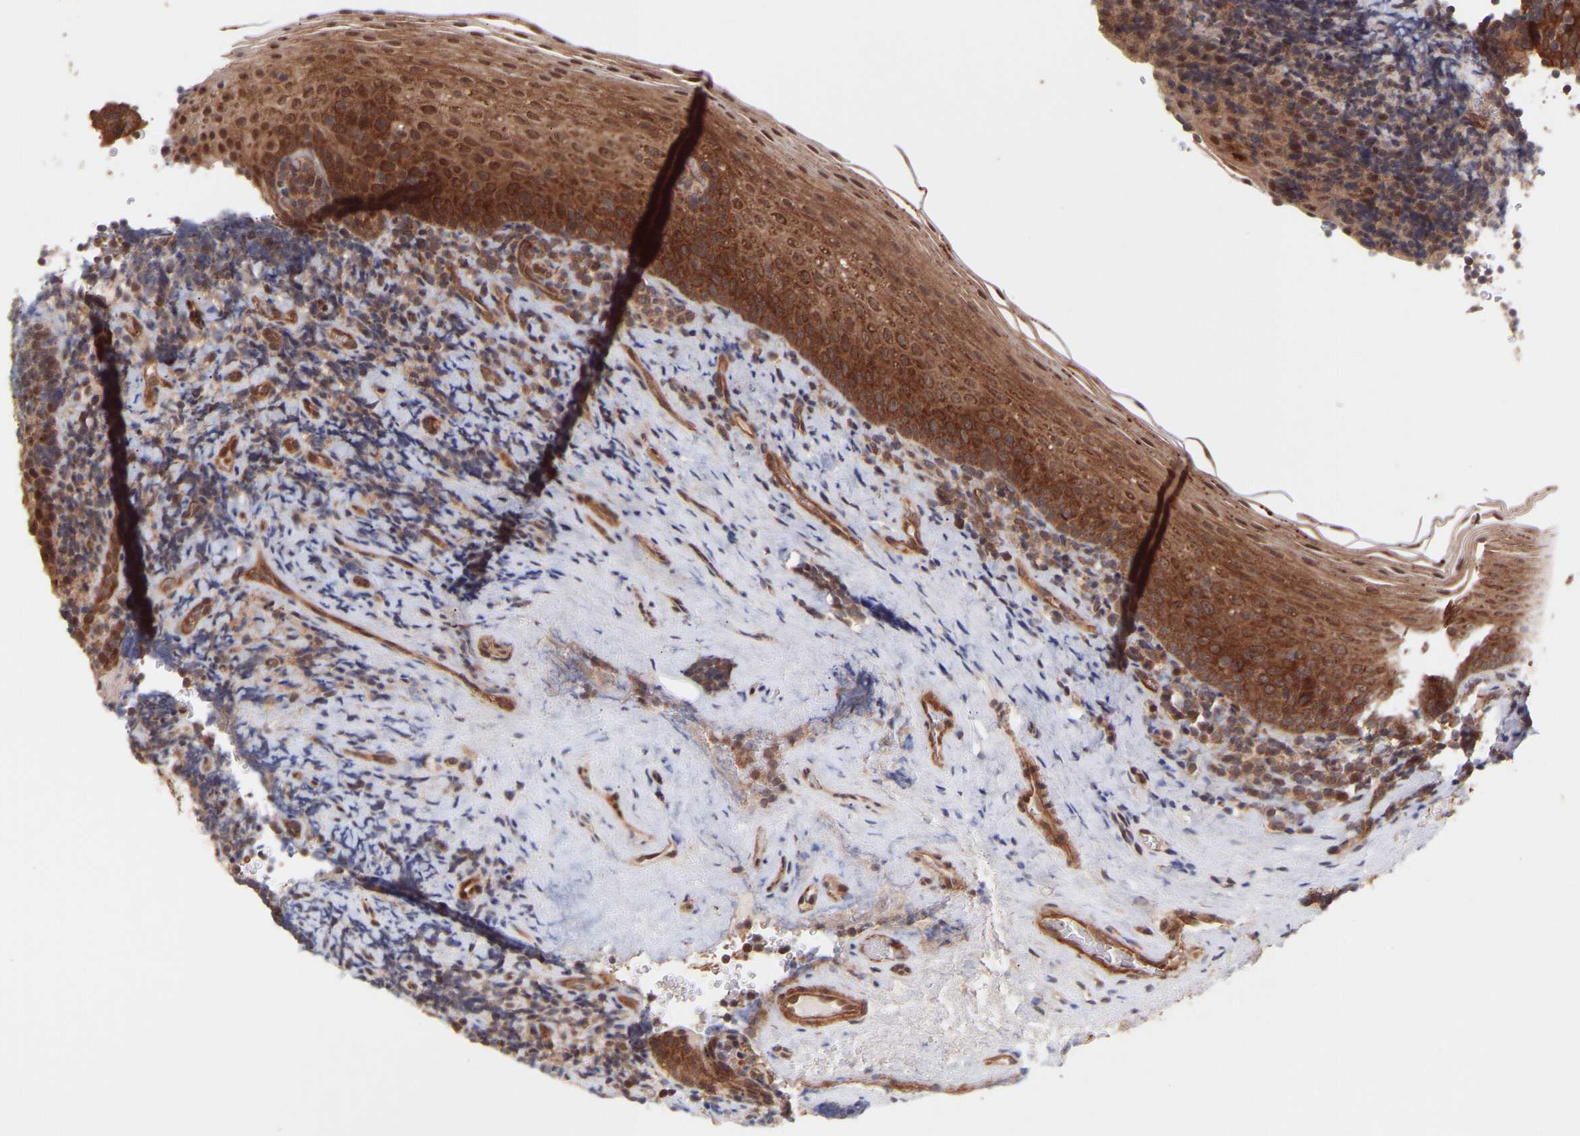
{"staining": {"intensity": "weak", "quantity": "25%-75%", "location": "cytoplasmic/membranous"}, "tissue": "tonsil", "cell_type": "Germinal center cells", "image_type": "normal", "snomed": [{"axis": "morphology", "description": "Normal tissue, NOS"}, {"axis": "morphology", "description": "Inflammation, NOS"}, {"axis": "topography", "description": "Tonsil"}], "caption": "Germinal center cells demonstrate low levels of weak cytoplasmic/membranous positivity in about 25%-75% of cells in unremarkable tonsil. (DAB IHC with brightfield microscopy, high magnification).", "gene": "PDLIM5", "patient": {"sex": "female", "age": 31}}